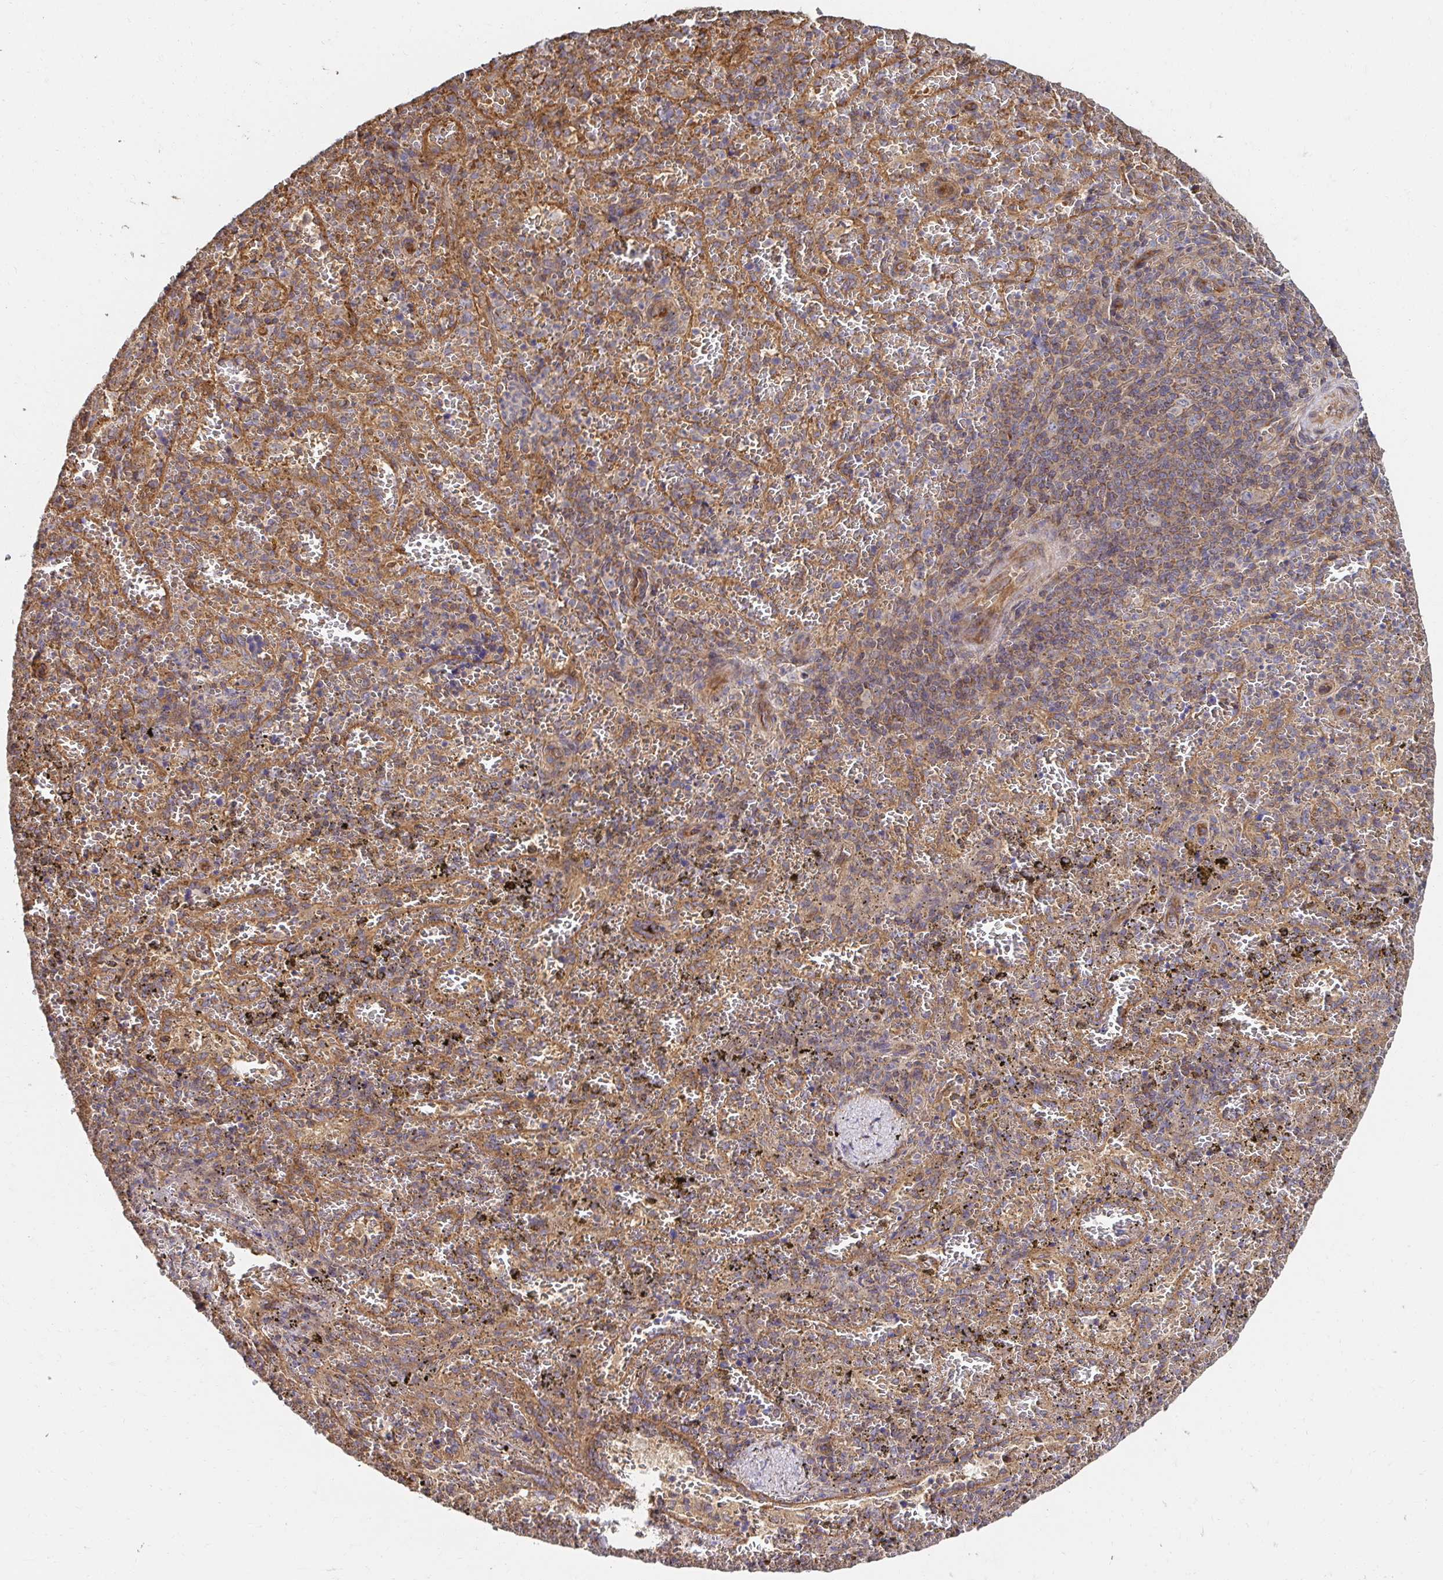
{"staining": {"intensity": "weak", "quantity": "<25%", "location": "cytoplasmic/membranous"}, "tissue": "spleen", "cell_type": "Cells in red pulp", "image_type": "normal", "snomed": [{"axis": "morphology", "description": "Normal tissue, NOS"}, {"axis": "topography", "description": "Spleen"}], "caption": "IHC histopathology image of benign spleen stained for a protein (brown), which displays no expression in cells in red pulp.", "gene": "APBB1", "patient": {"sex": "female", "age": 50}}